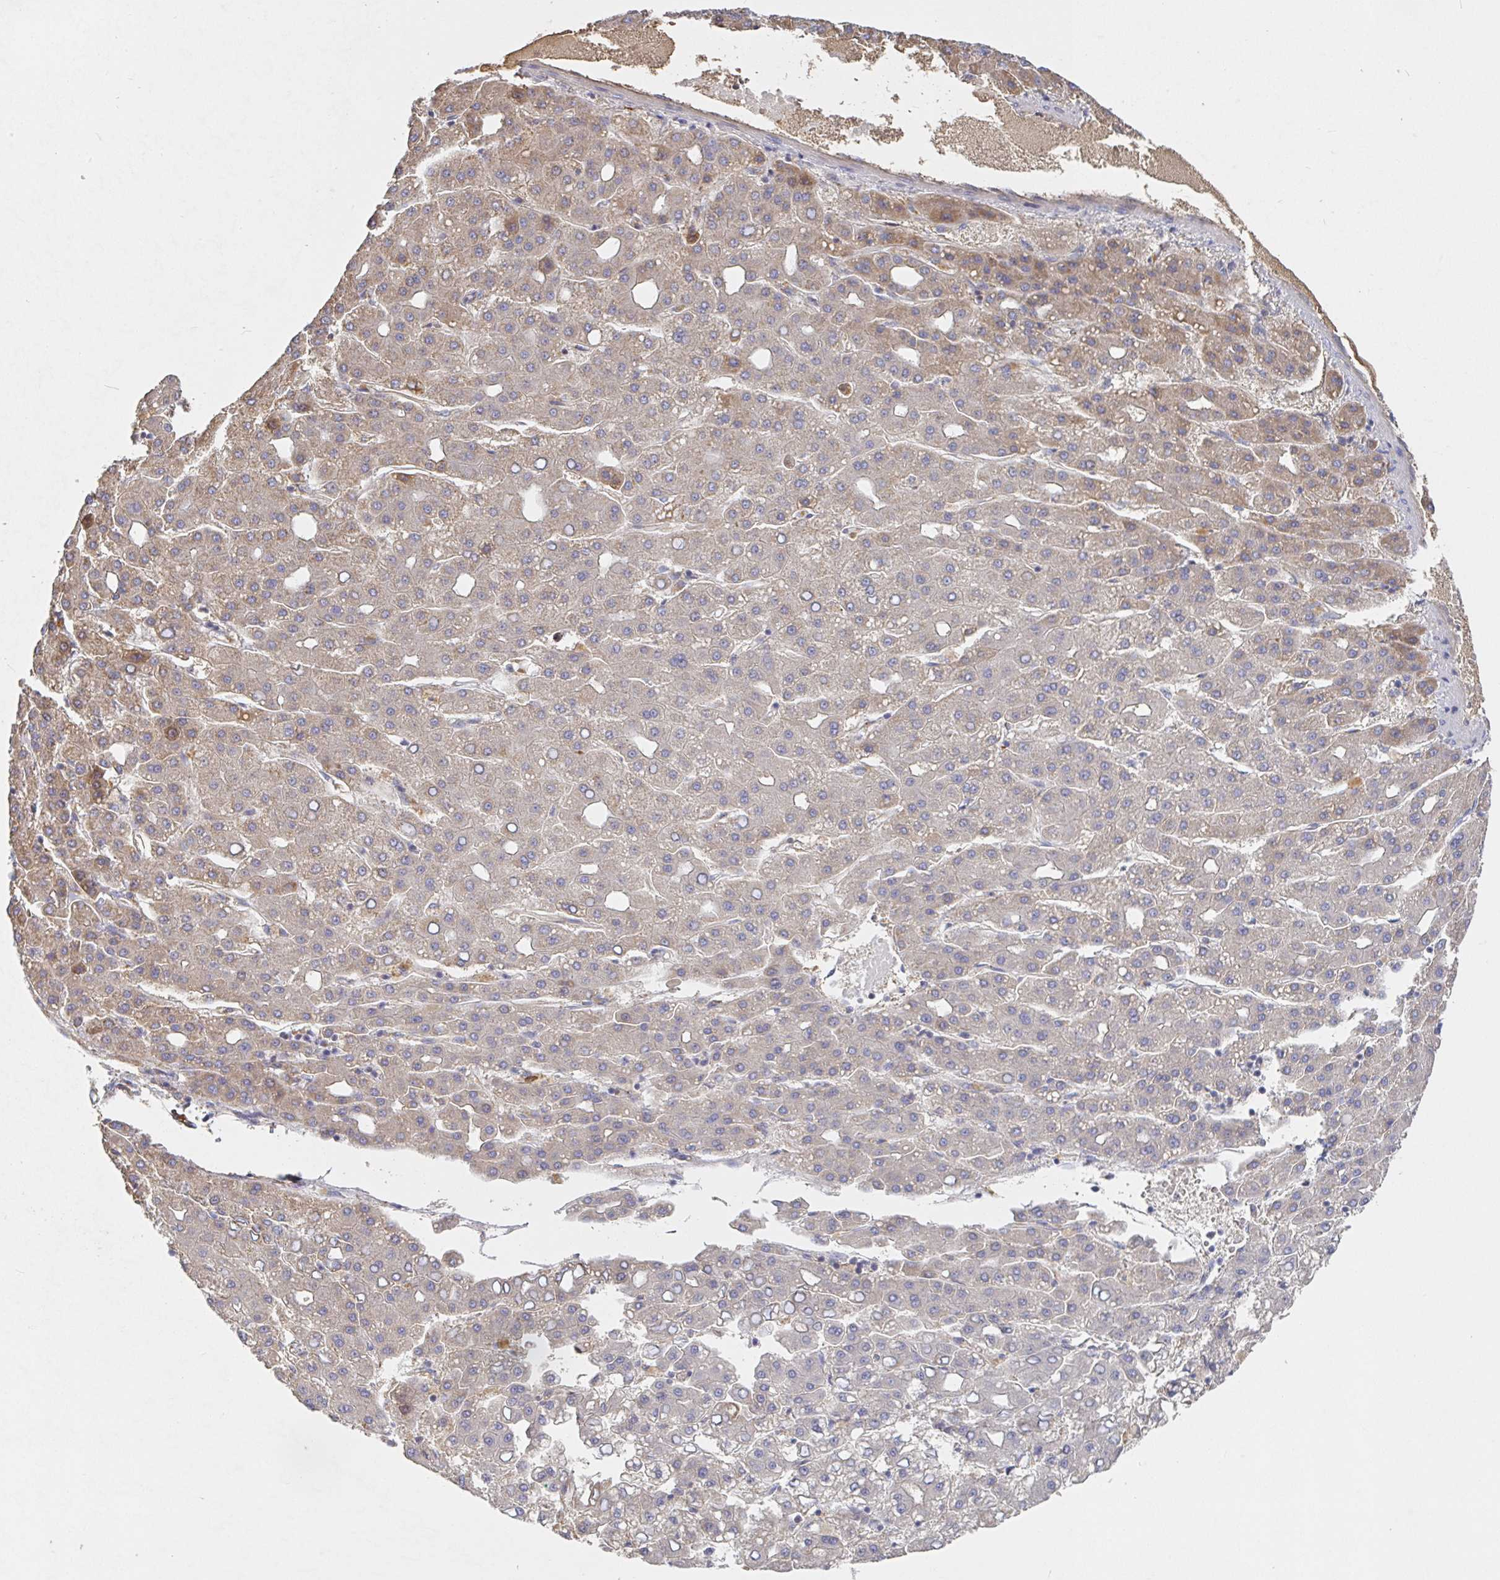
{"staining": {"intensity": "weak", "quantity": "25%-75%", "location": "cytoplasmic/membranous"}, "tissue": "liver cancer", "cell_type": "Tumor cells", "image_type": "cancer", "snomed": [{"axis": "morphology", "description": "Carcinoma, Hepatocellular, NOS"}, {"axis": "topography", "description": "Liver"}], "caption": "Human liver cancer (hepatocellular carcinoma) stained with a brown dye displays weak cytoplasmic/membranous positive staining in approximately 25%-75% of tumor cells.", "gene": "IRAK2", "patient": {"sex": "male", "age": 65}}